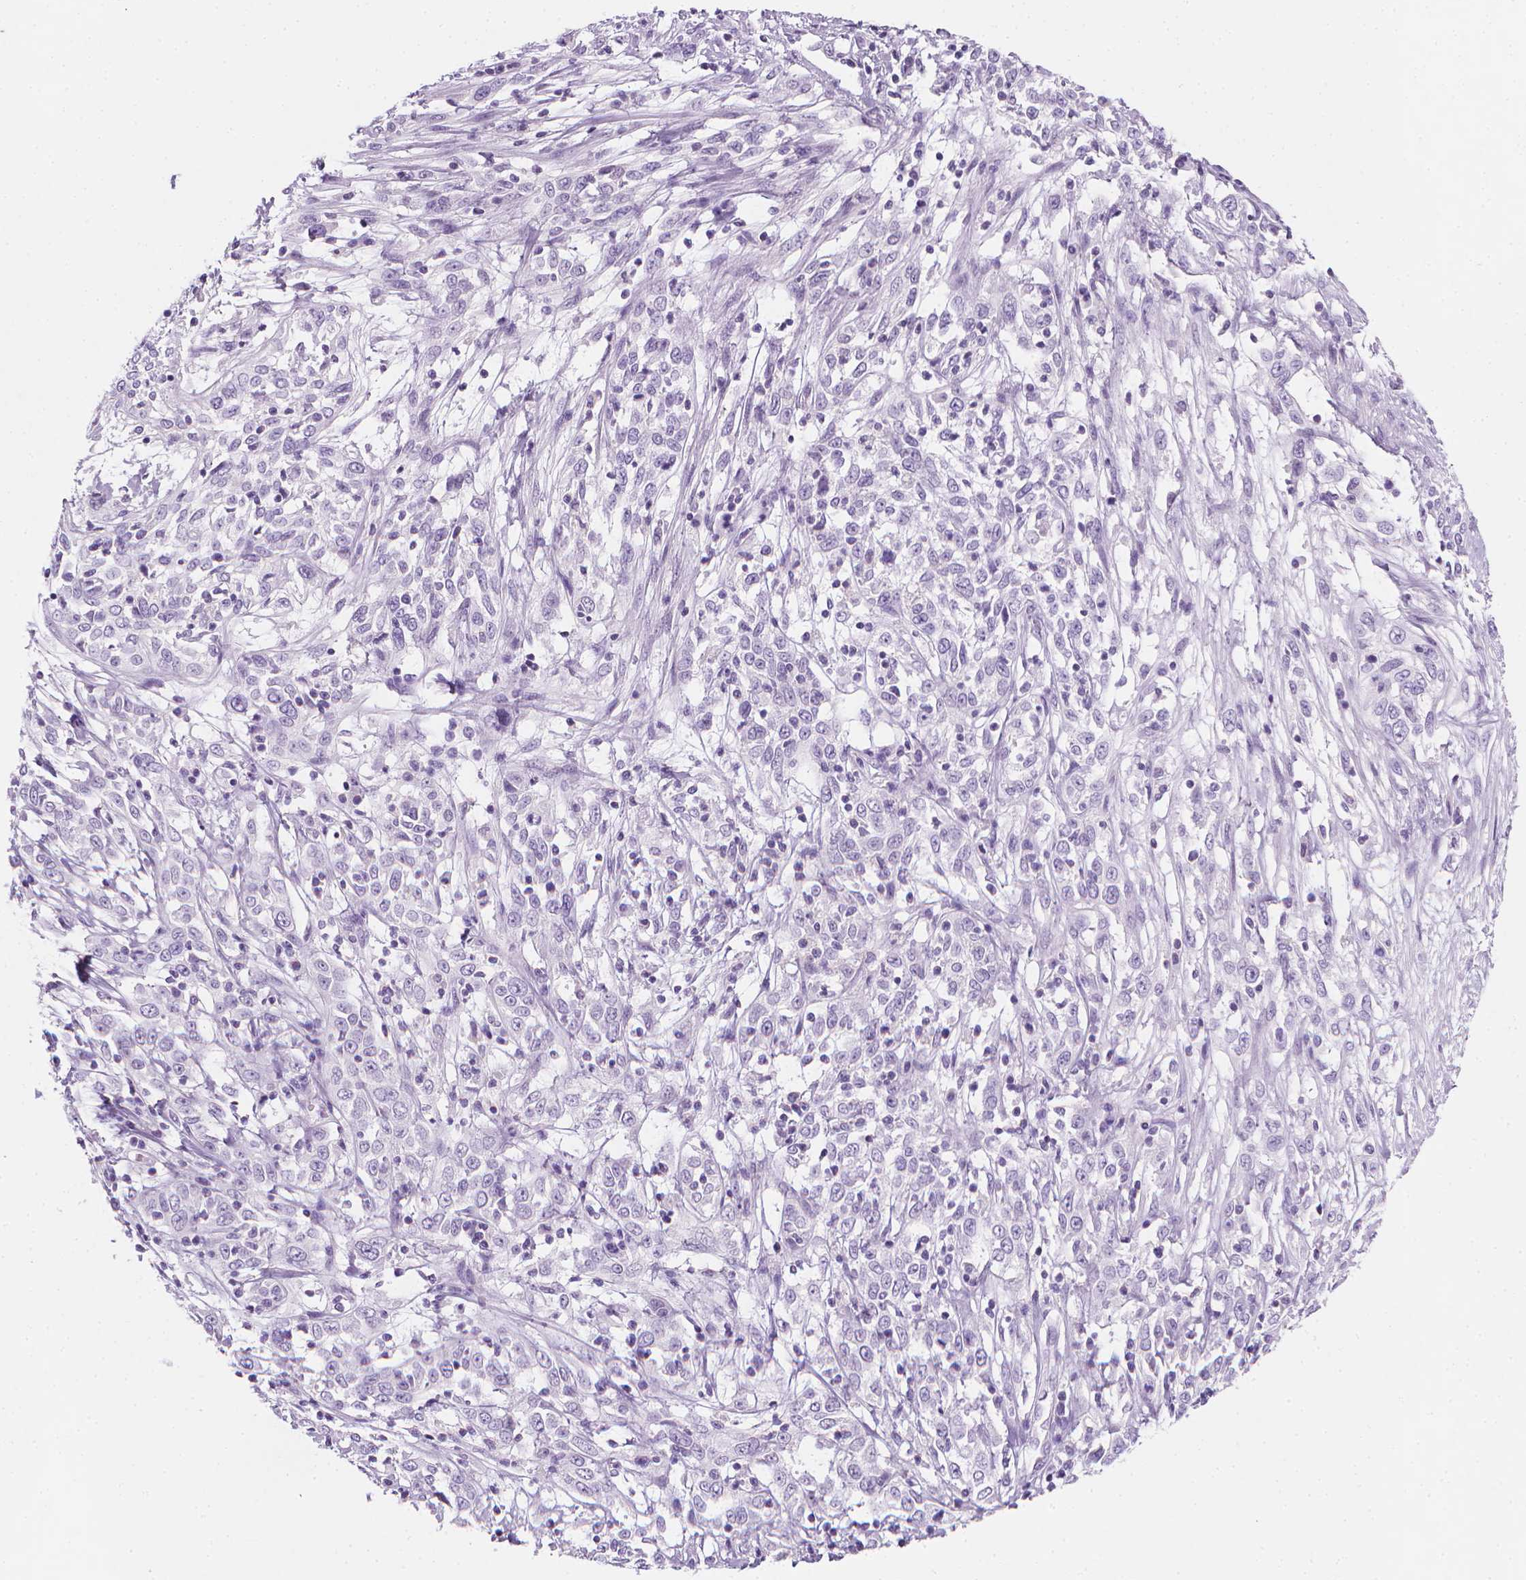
{"staining": {"intensity": "negative", "quantity": "none", "location": "none"}, "tissue": "cervical cancer", "cell_type": "Tumor cells", "image_type": "cancer", "snomed": [{"axis": "morphology", "description": "Adenocarcinoma, NOS"}, {"axis": "topography", "description": "Cervix"}], "caption": "An immunohistochemistry image of cervical cancer (adenocarcinoma) is shown. There is no staining in tumor cells of cervical cancer (adenocarcinoma).", "gene": "DCAF8L1", "patient": {"sex": "female", "age": 40}}